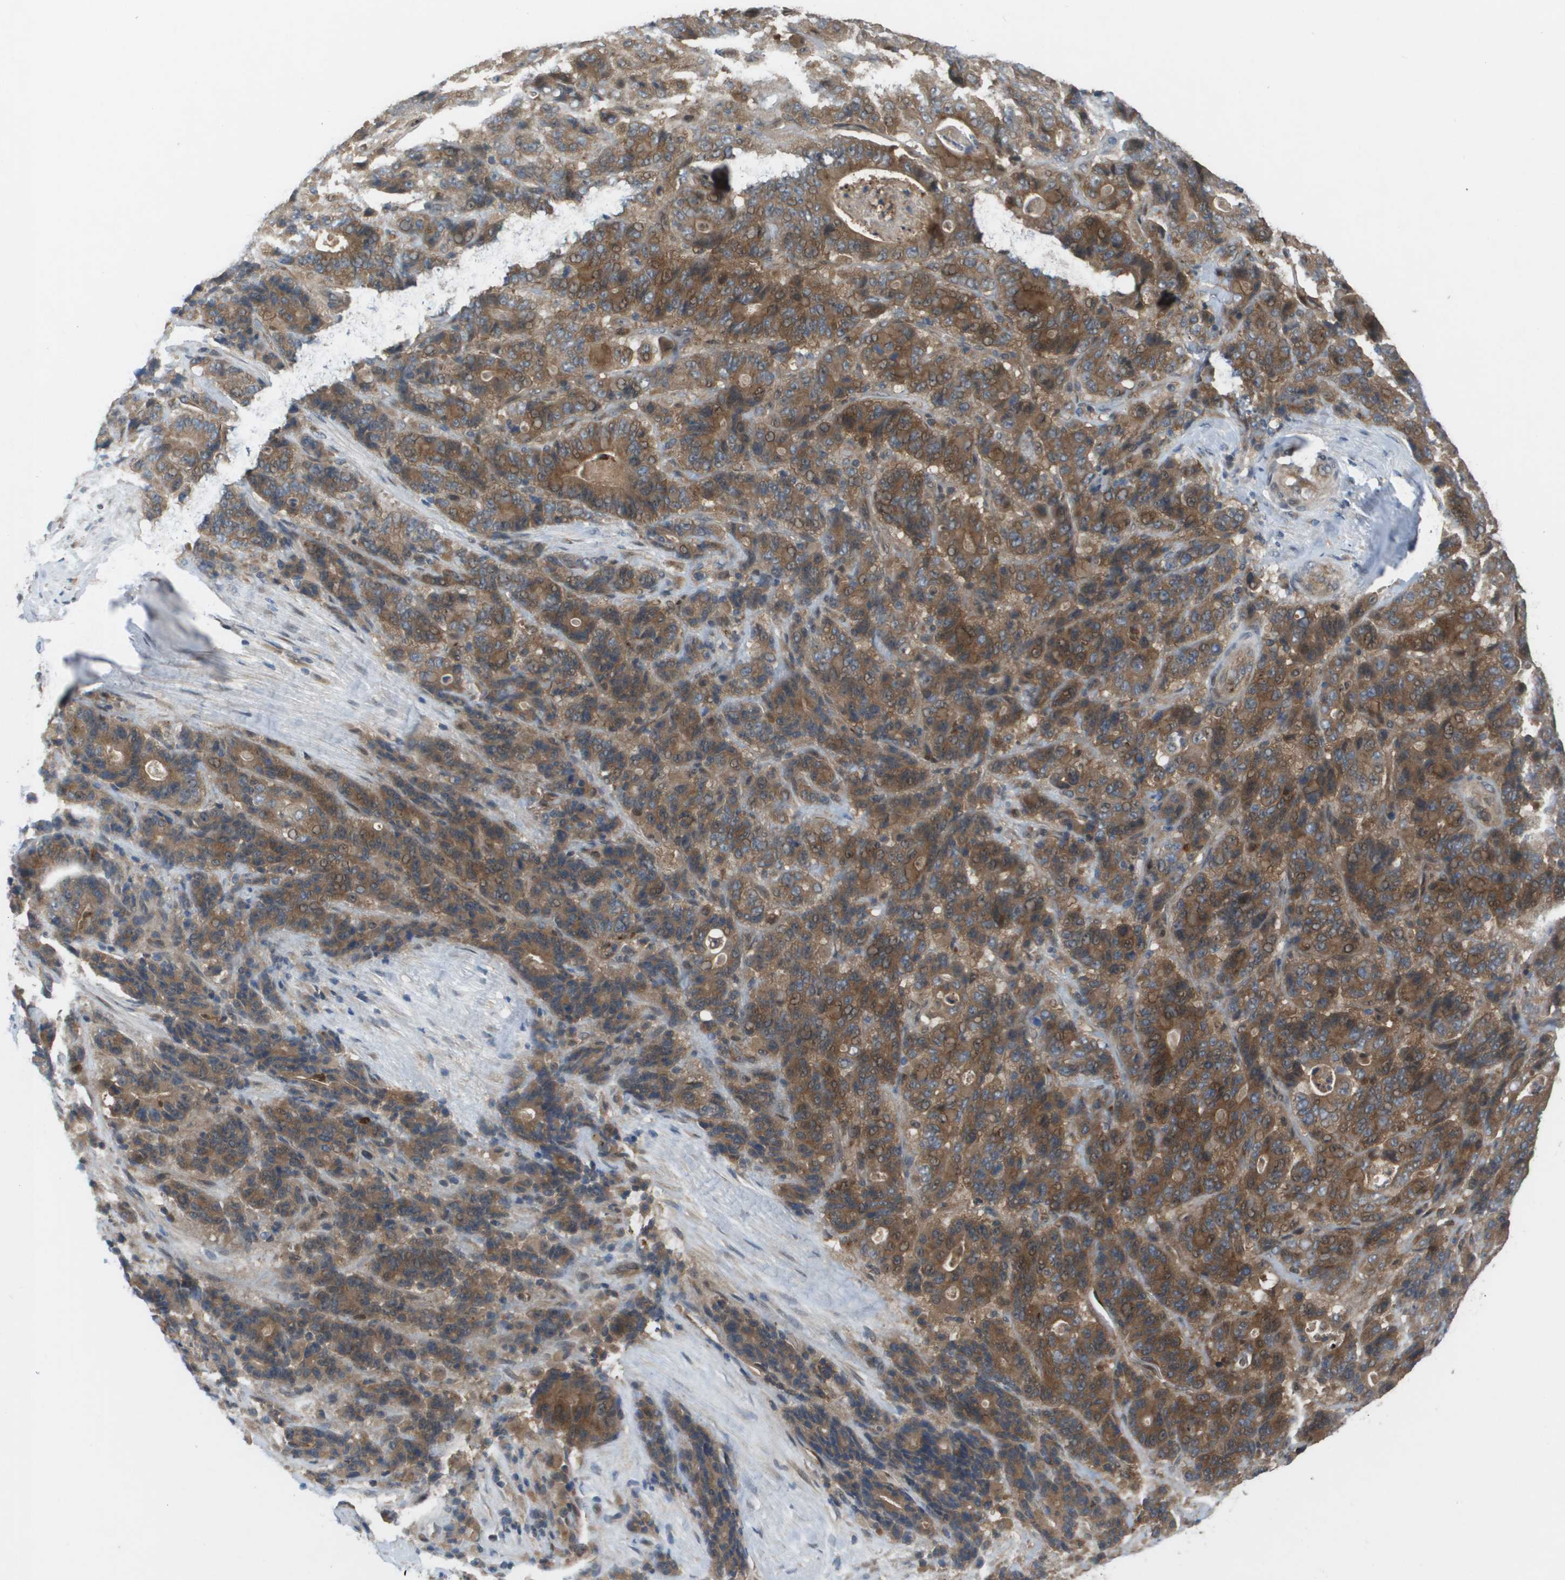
{"staining": {"intensity": "moderate", "quantity": ">75%", "location": "cytoplasmic/membranous,nuclear"}, "tissue": "stomach cancer", "cell_type": "Tumor cells", "image_type": "cancer", "snomed": [{"axis": "morphology", "description": "Adenocarcinoma, NOS"}, {"axis": "topography", "description": "Stomach"}], "caption": "Brown immunohistochemical staining in stomach cancer (adenocarcinoma) reveals moderate cytoplasmic/membranous and nuclear staining in about >75% of tumor cells.", "gene": "PALD1", "patient": {"sex": "female", "age": 73}}